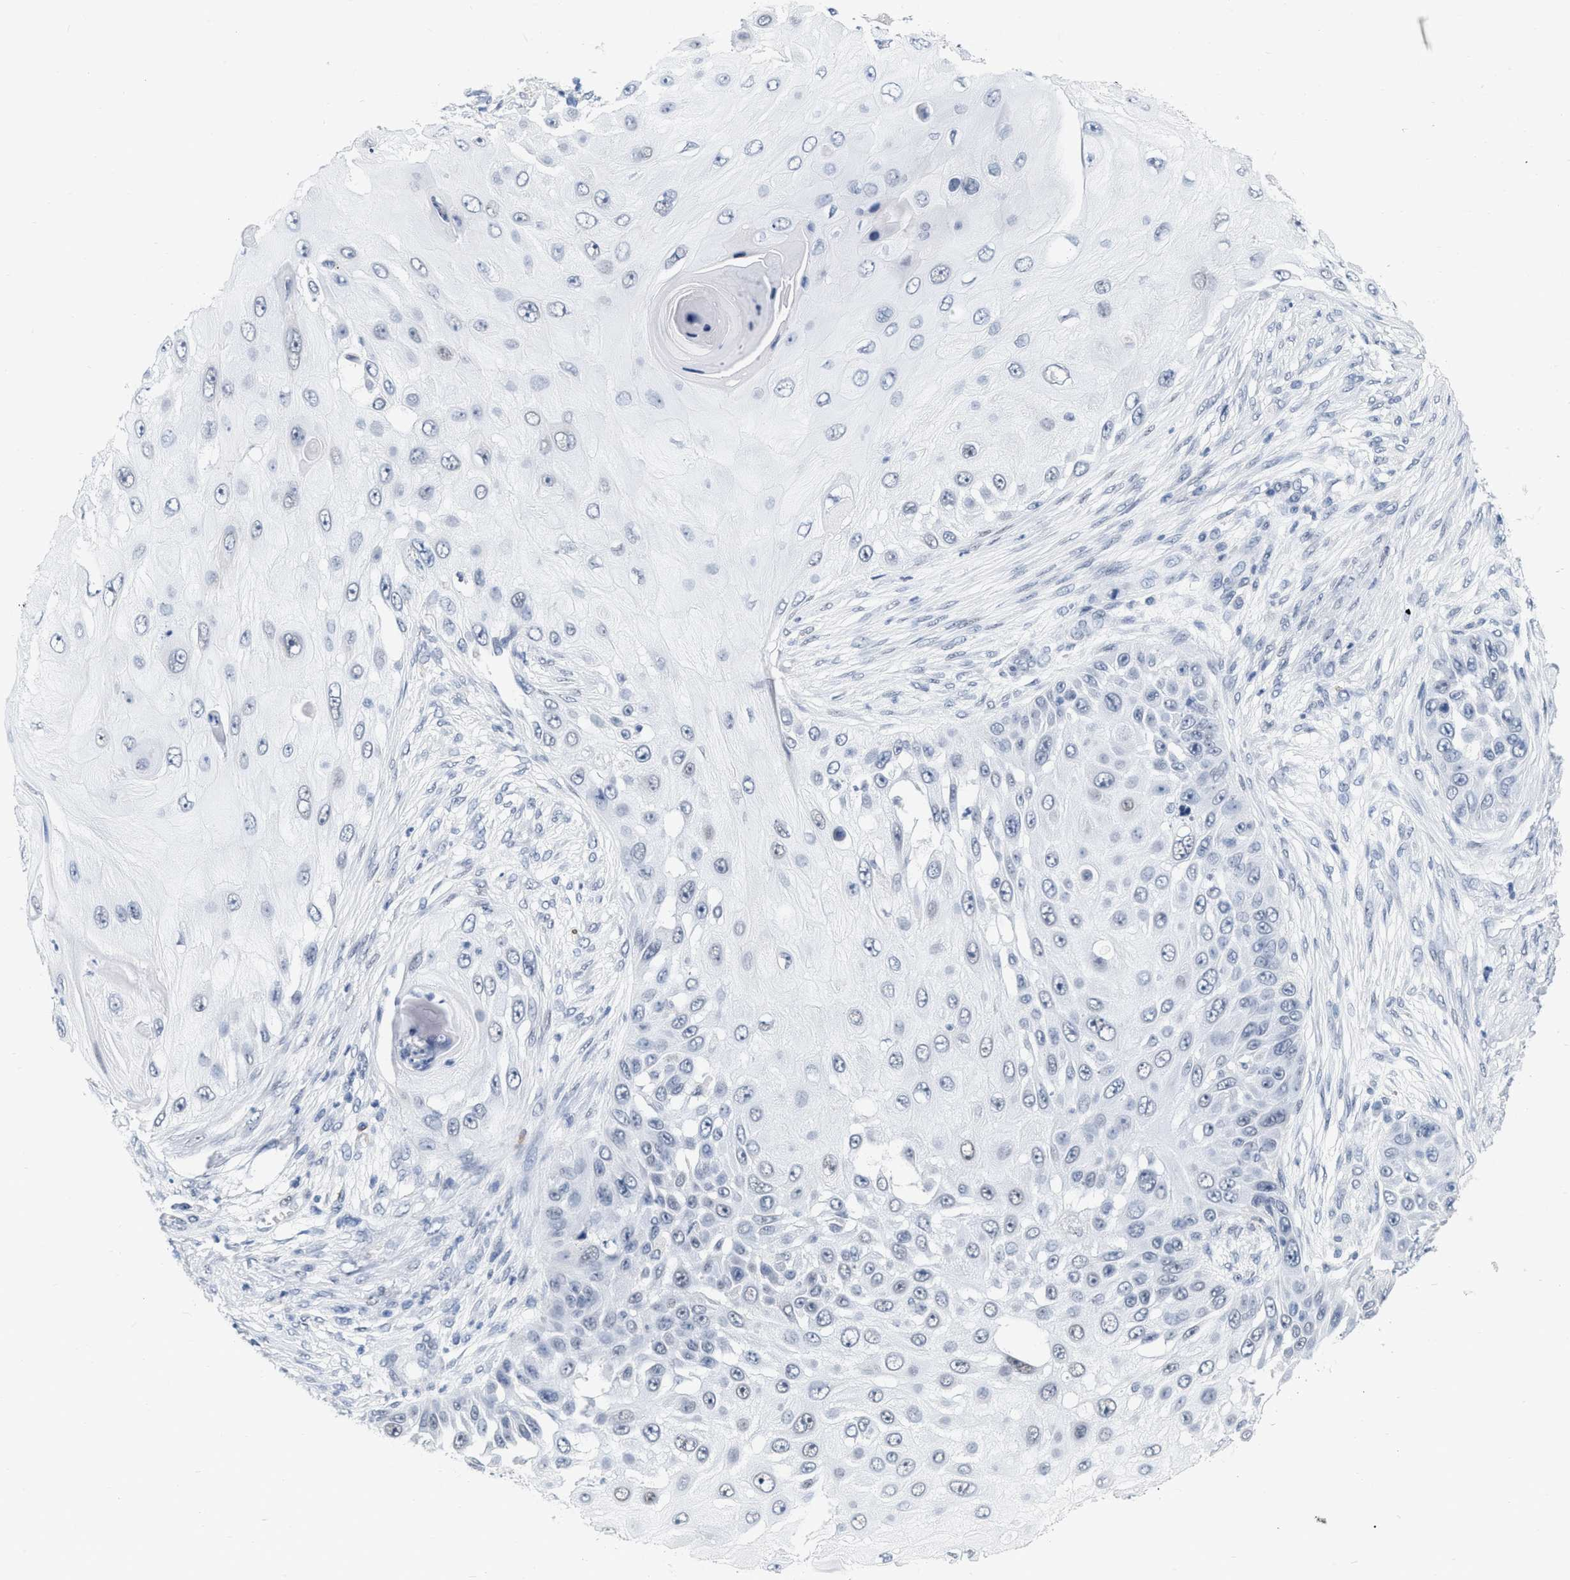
{"staining": {"intensity": "negative", "quantity": "none", "location": "none"}, "tissue": "skin cancer", "cell_type": "Tumor cells", "image_type": "cancer", "snomed": [{"axis": "morphology", "description": "Squamous cell carcinoma, NOS"}, {"axis": "topography", "description": "Skin"}], "caption": "This image is of skin cancer stained with immunohistochemistry to label a protein in brown with the nuclei are counter-stained blue. There is no expression in tumor cells.", "gene": "XIRP1", "patient": {"sex": "female", "age": 44}}